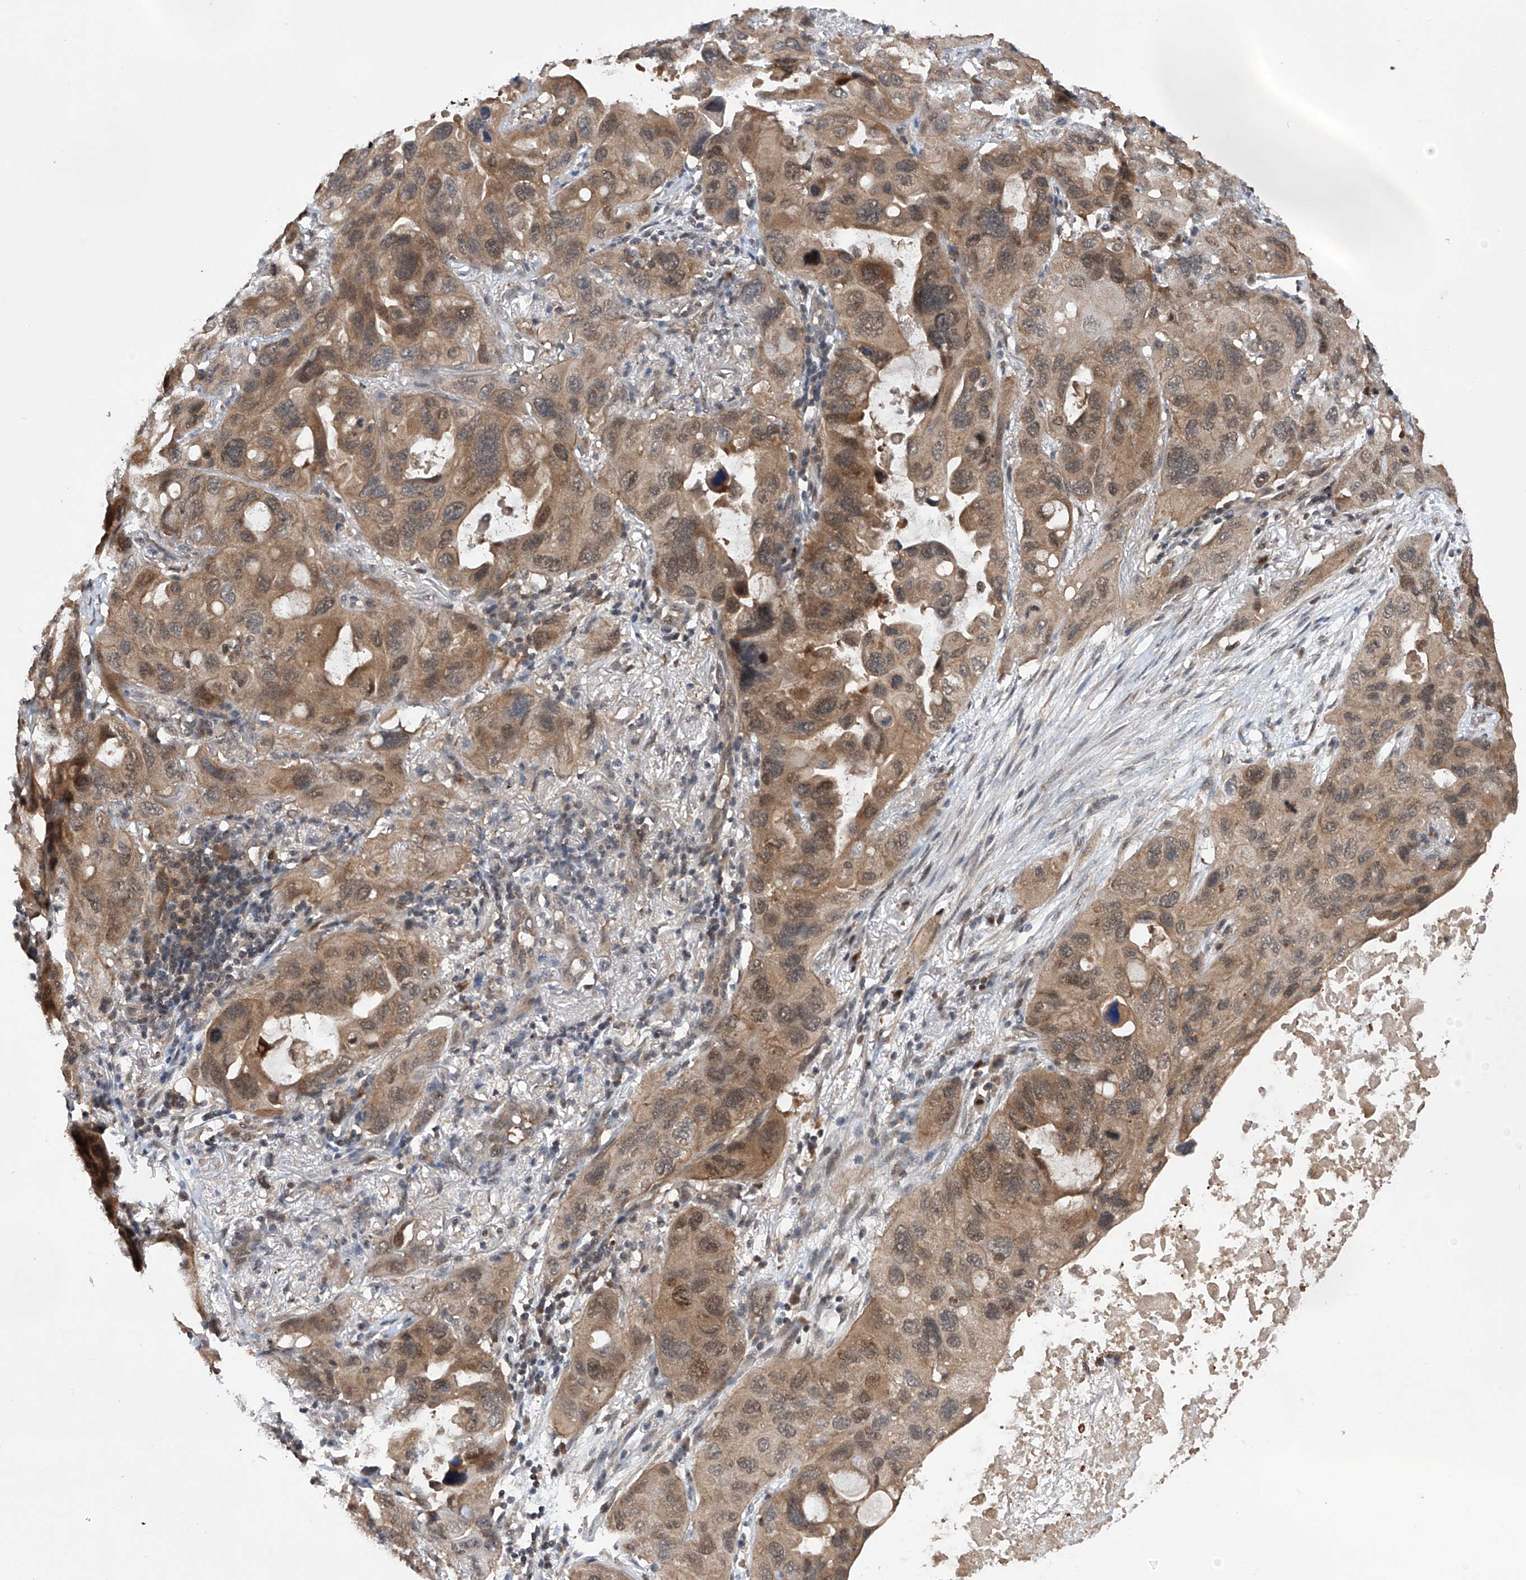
{"staining": {"intensity": "moderate", "quantity": ">75%", "location": "cytoplasmic/membranous,nuclear"}, "tissue": "lung cancer", "cell_type": "Tumor cells", "image_type": "cancer", "snomed": [{"axis": "morphology", "description": "Squamous cell carcinoma, NOS"}, {"axis": "topography", "description": "Lung"}], "caption": "An immunohistochemistry image of neoplastic tissue is shown. Protein staining in brown shows moderate cytoplasmic/membranous and nuclear positivity in squamous cell carcinoma (lung) within tumor cells.", "gene": "LYSMD4", "patient": {"sex": "female", "age": 73}}